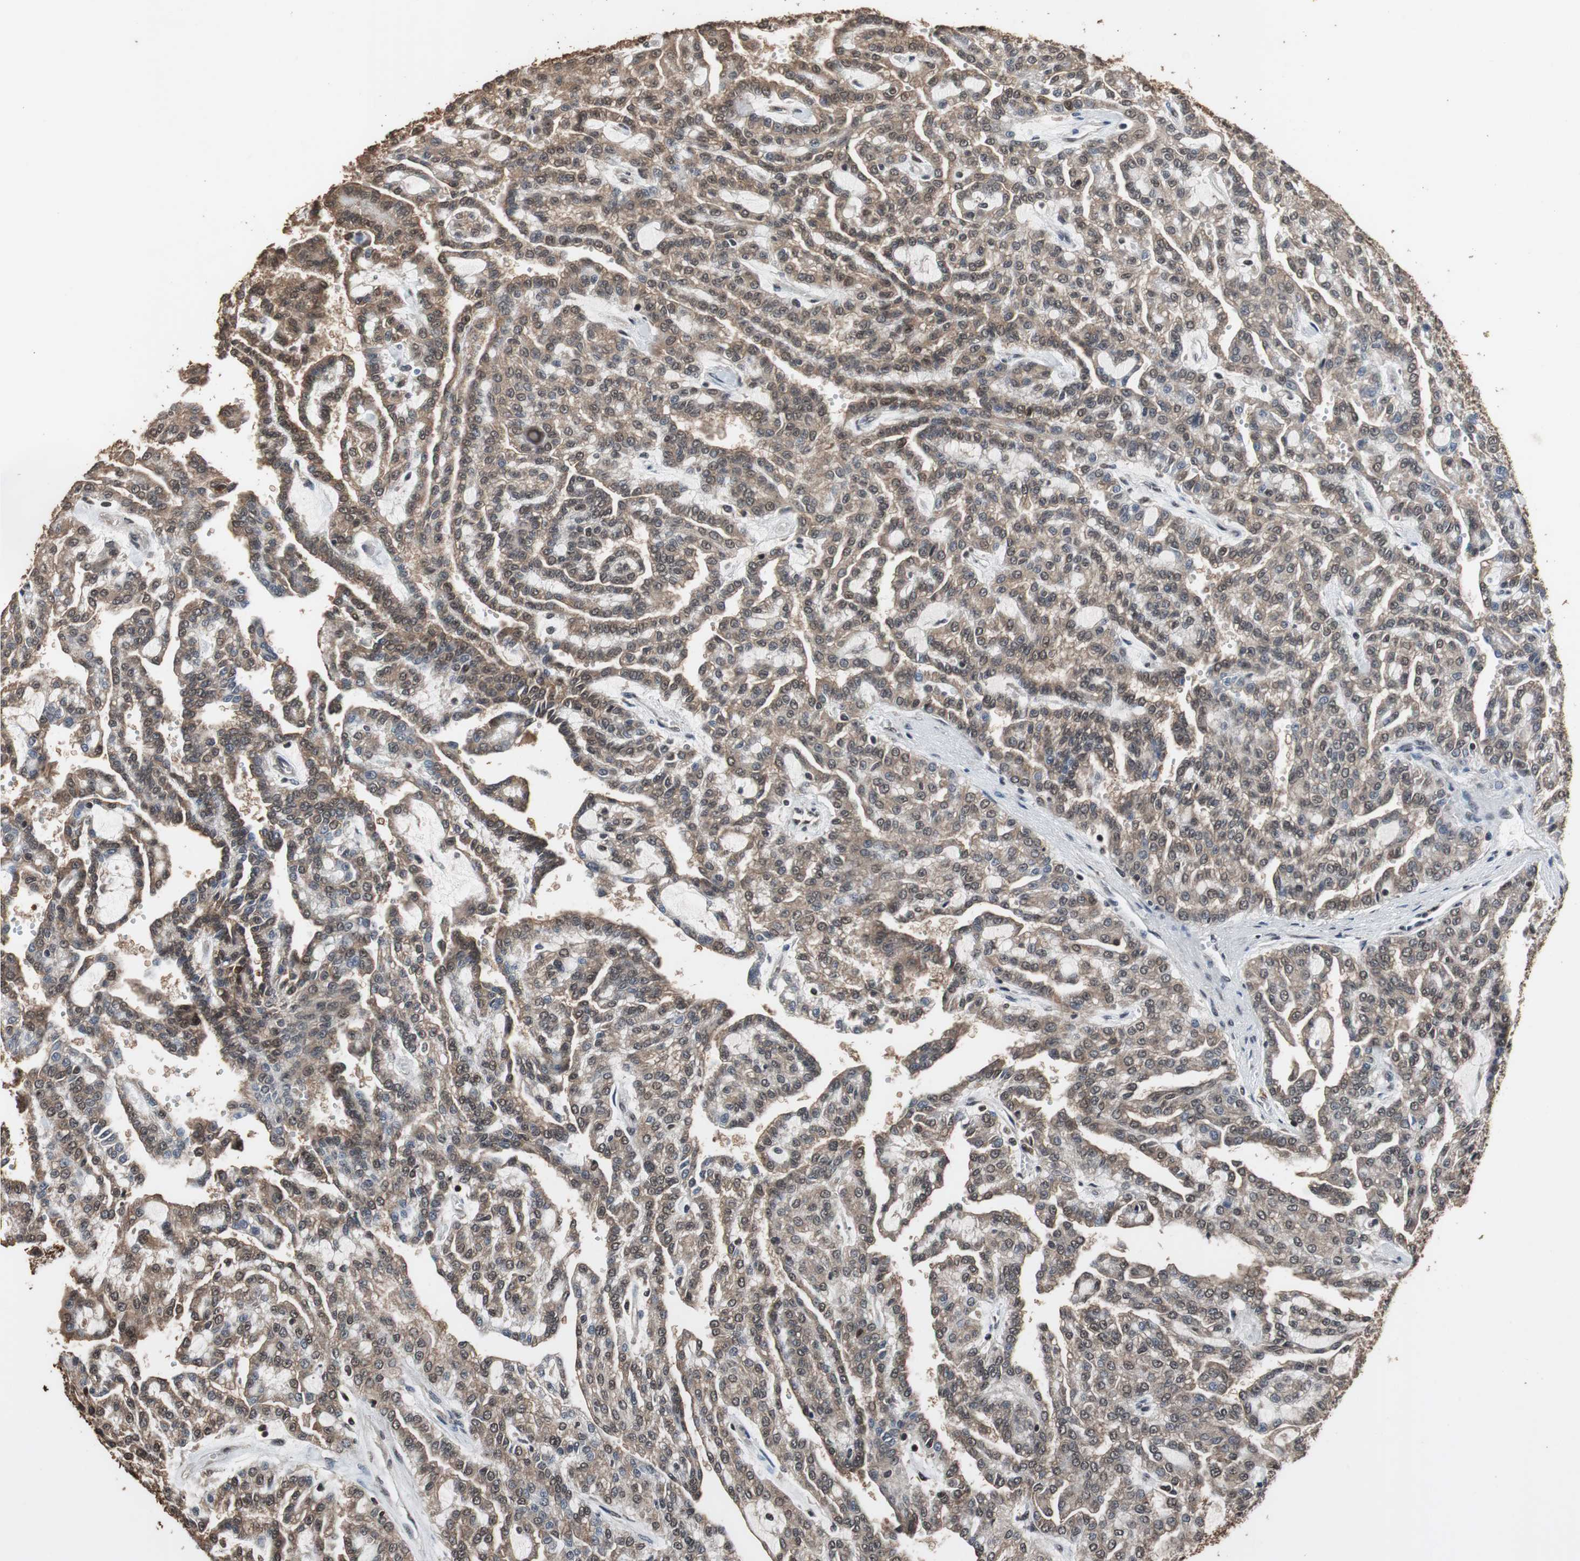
{"staining": {"intensity": "moderate", "quantity": ">75%", "location": "cytoplasmic/membranous,nuclear"}, "tissue": "renal cancer", "cell_type": "Tumor cells", "image_type": "cancer", "snomed": [{"axis": "morphology", "description": "Adenocarcinoma, NOS"}, {"axis": "topography", "description": "Kidney"}], "caption": "Adenocarcinoma (renal) tissue exhibits moderate cytoplasmic/membranous and nuclear expression in about >75% of tumor cells, visualized by immunohistochemistry.", "gene": "ZNF18", "patient": {"sex": "male", "age": 63}}